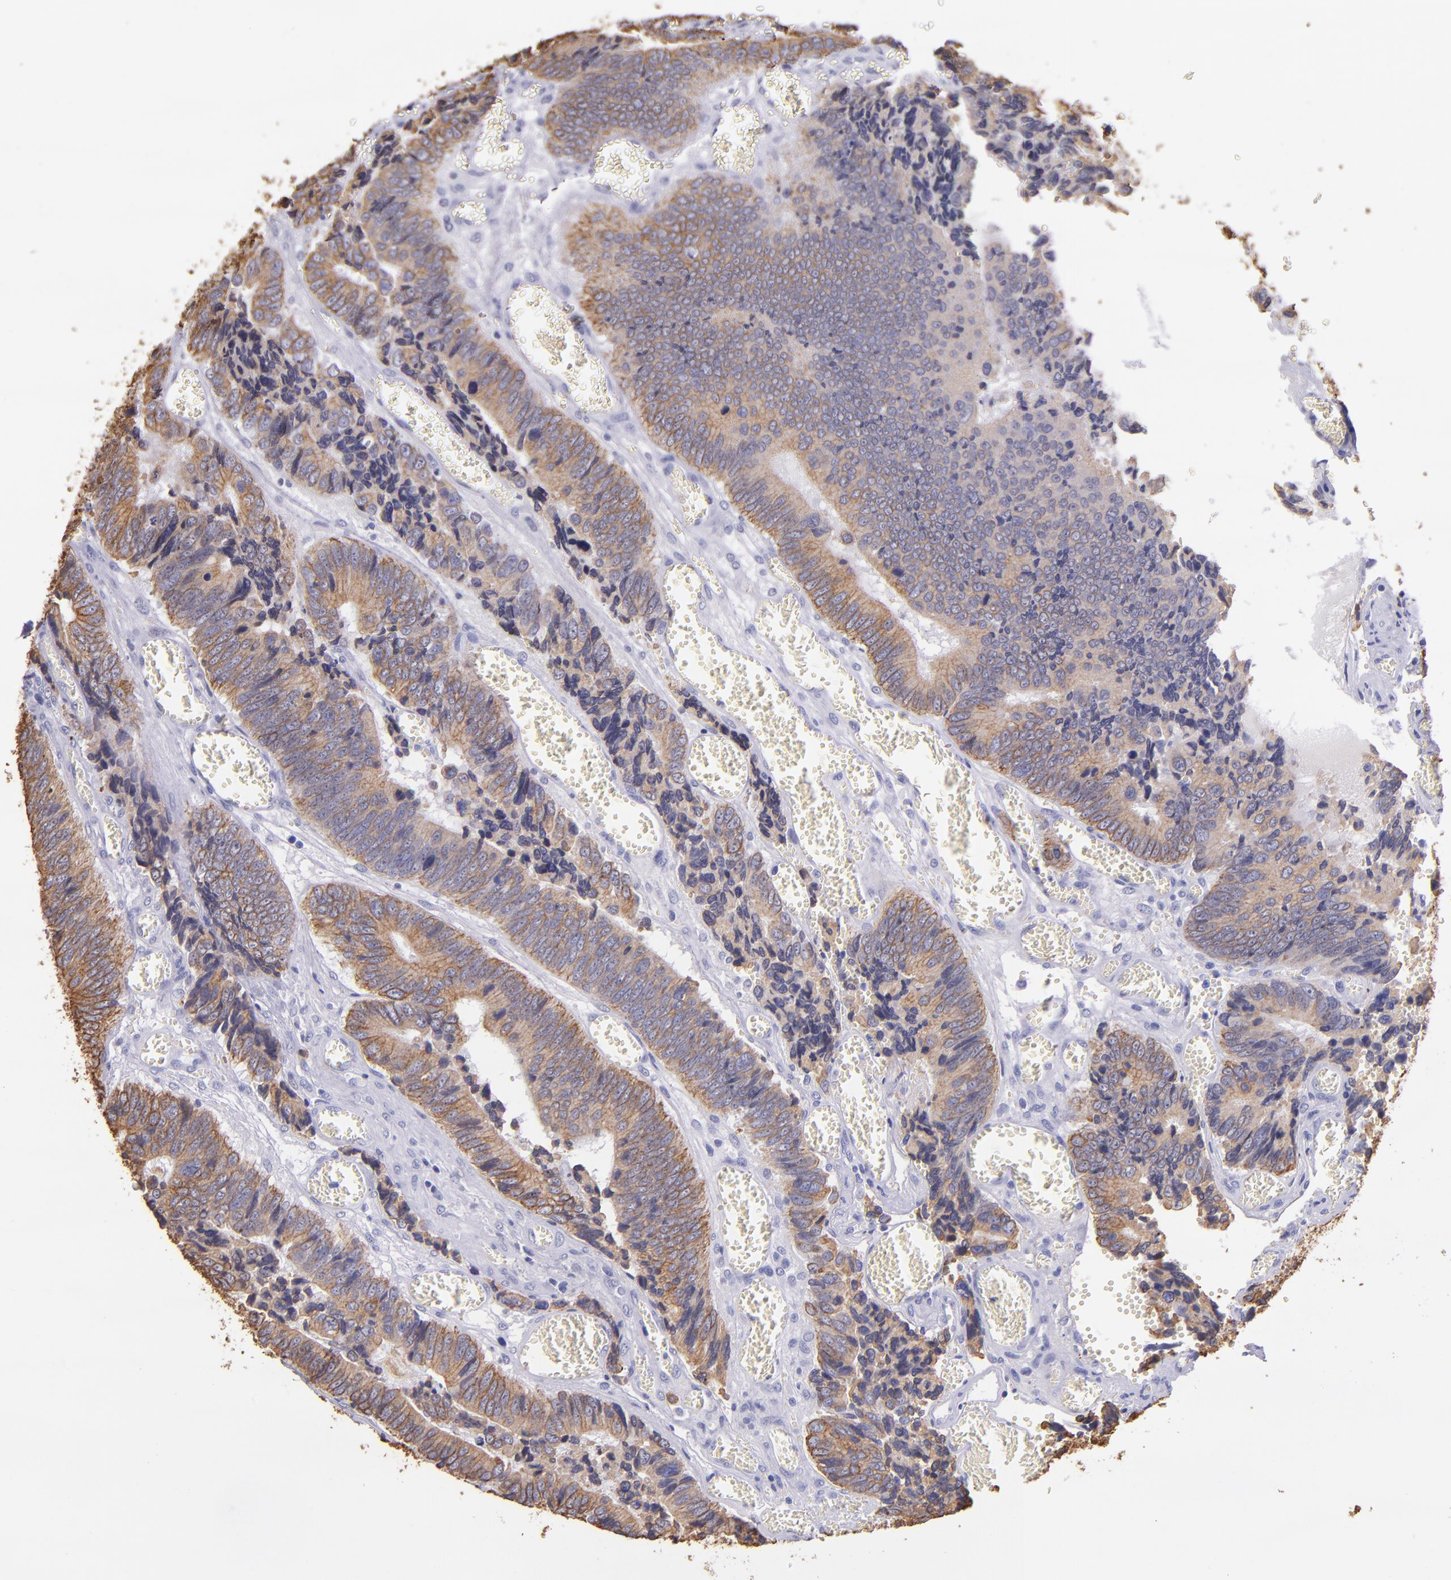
{"staining": {"intensity": "moderate", "quantity": "25%-75%", "location": "cytoplasmic/membranous"}, "tissue": "colorectal cancer", "cell_type": "Tumor cells", "image_type": "cancer", "snomed": [{"axis": "morphology", "description": "Adenocarcinoma, NOS"}, {"axis": "topography", "description": "Colon"}], "caption": "Immunohistochemical staining of colorectal adenocarcinoma displays moderate cytoplasmic/membranous protein positivity in approximately 25%-75% of tumor cells.", "gene": "KRT4", "patient": {"sex": "male", "age": 72}}